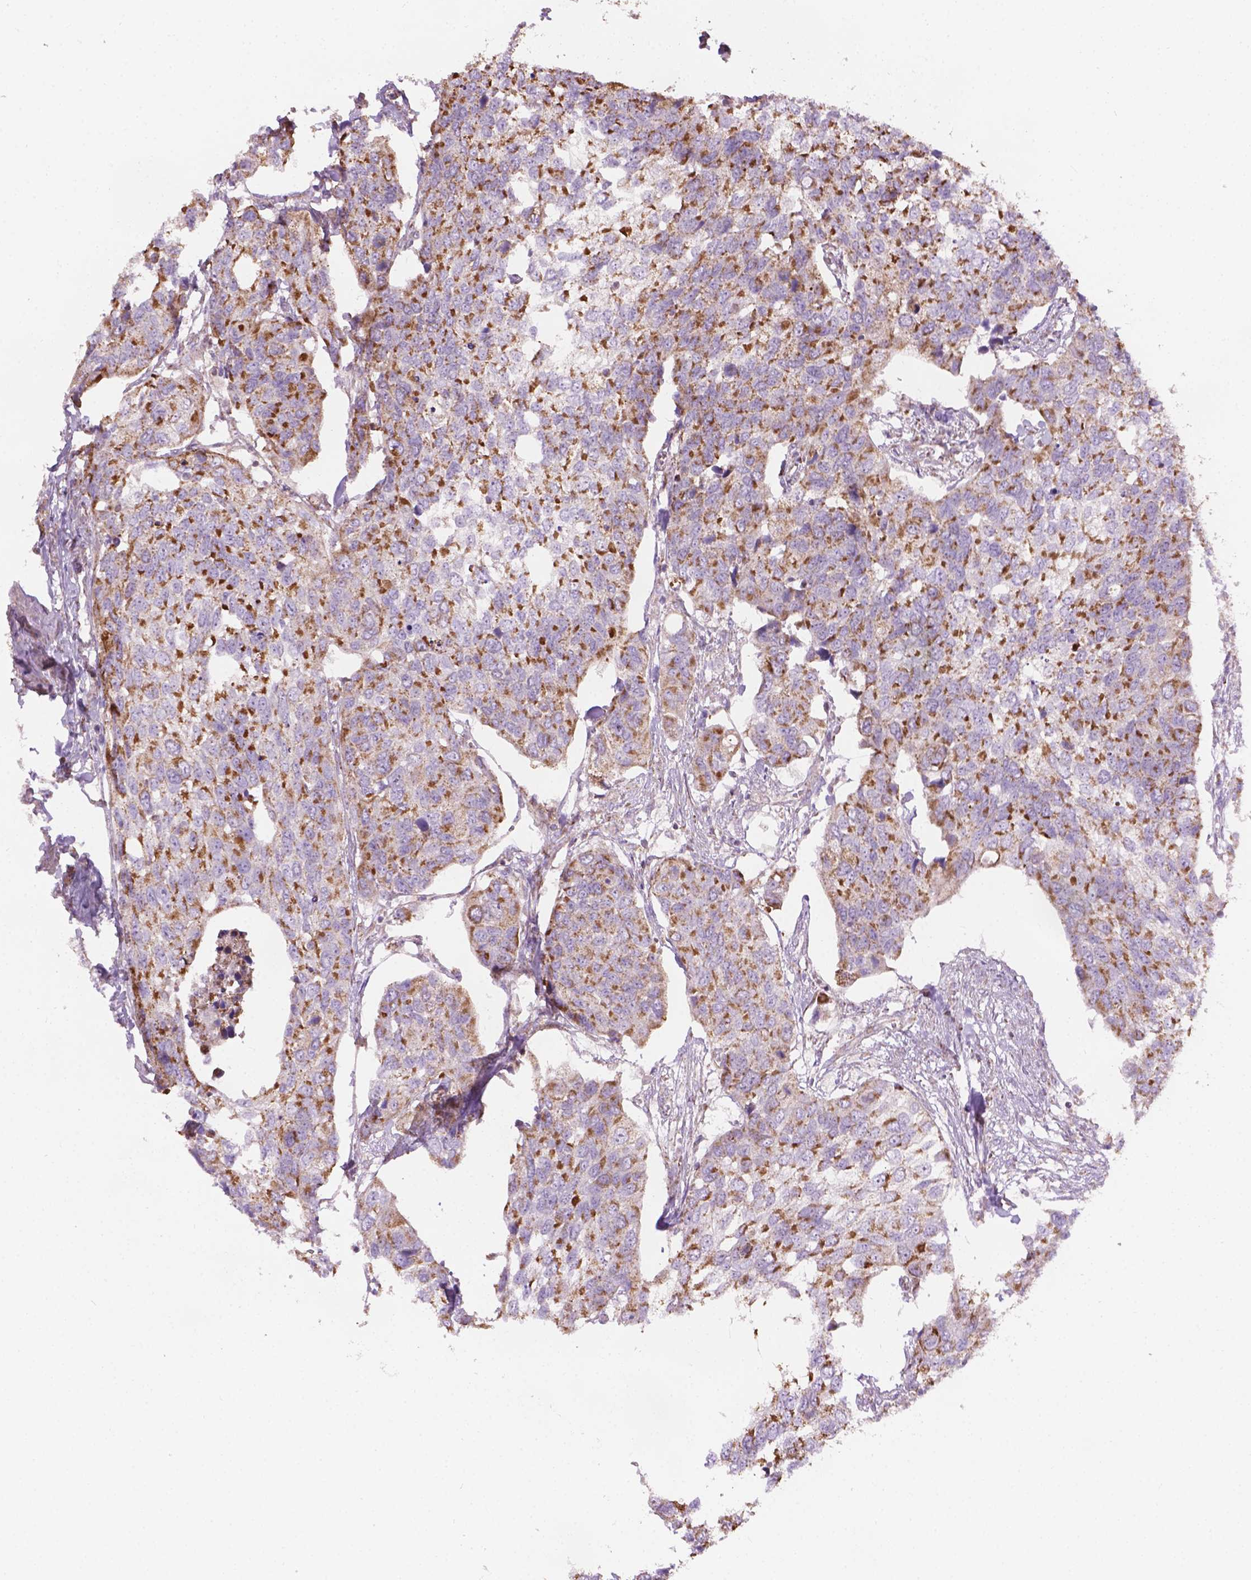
{"staining": {"intensity": "strong", "quantity": ">75%", "location": "cytoplasmic/membranous"}, "tissue": "urothelial cancer", "cell_type": "Tumor cells", "image_type": "cancer", "snomed": [{"axis": "morphology", "description": "Urothelial carcinoma, High grade"}, {"axis": "topography", "description": "Urinary bladder"}], "caption": "Protein positivity by IHC exhibits strong cytoplasmic/membranous expression in about >75% of tumor cells in urothelial cancer.", "gene": "PIBF1", "patient": {"sex": "male", "age": 60}}